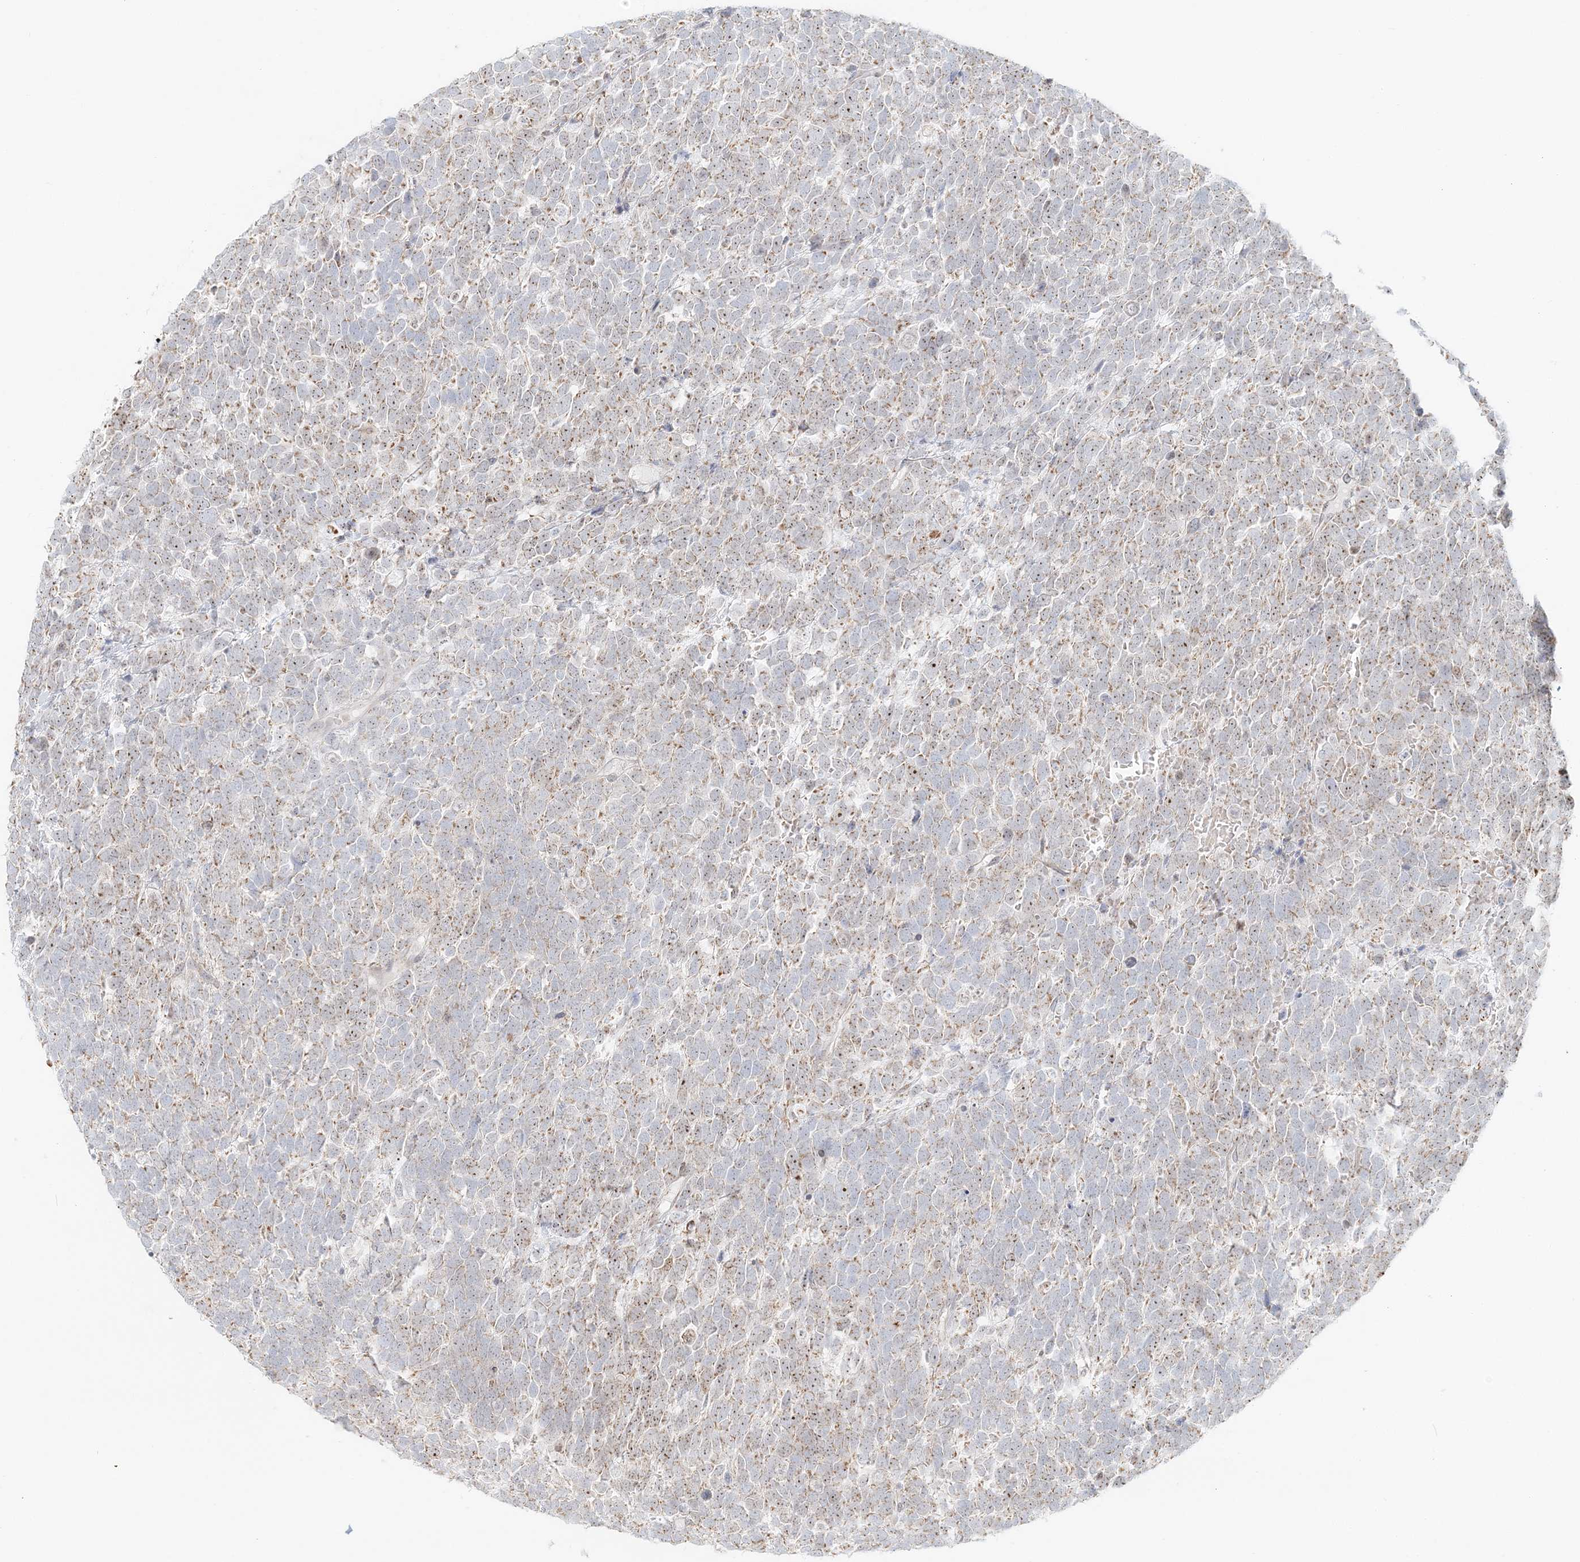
{"staining": {"intensity": "weak", "quantity": "25%-75%", "location": "nuclear"}, "tissue": "urothelial cancer", "cell_type": "Tumor cells", "image_type": "cancer", "snomed": [{"axis": "morphology", "description": "Urothelial carcinoma, High grade"}, {"axis": "topography", "description": "Urinary bladder"}], "caption": "This is an image of immunohistochemistry (IHC) staining of urothelial carcinoma (high-grade), which shows weak expression in the nuclear of tumor cells.", "gene": "UBE2F", "patient": {"sex": "female", "age": 82}}